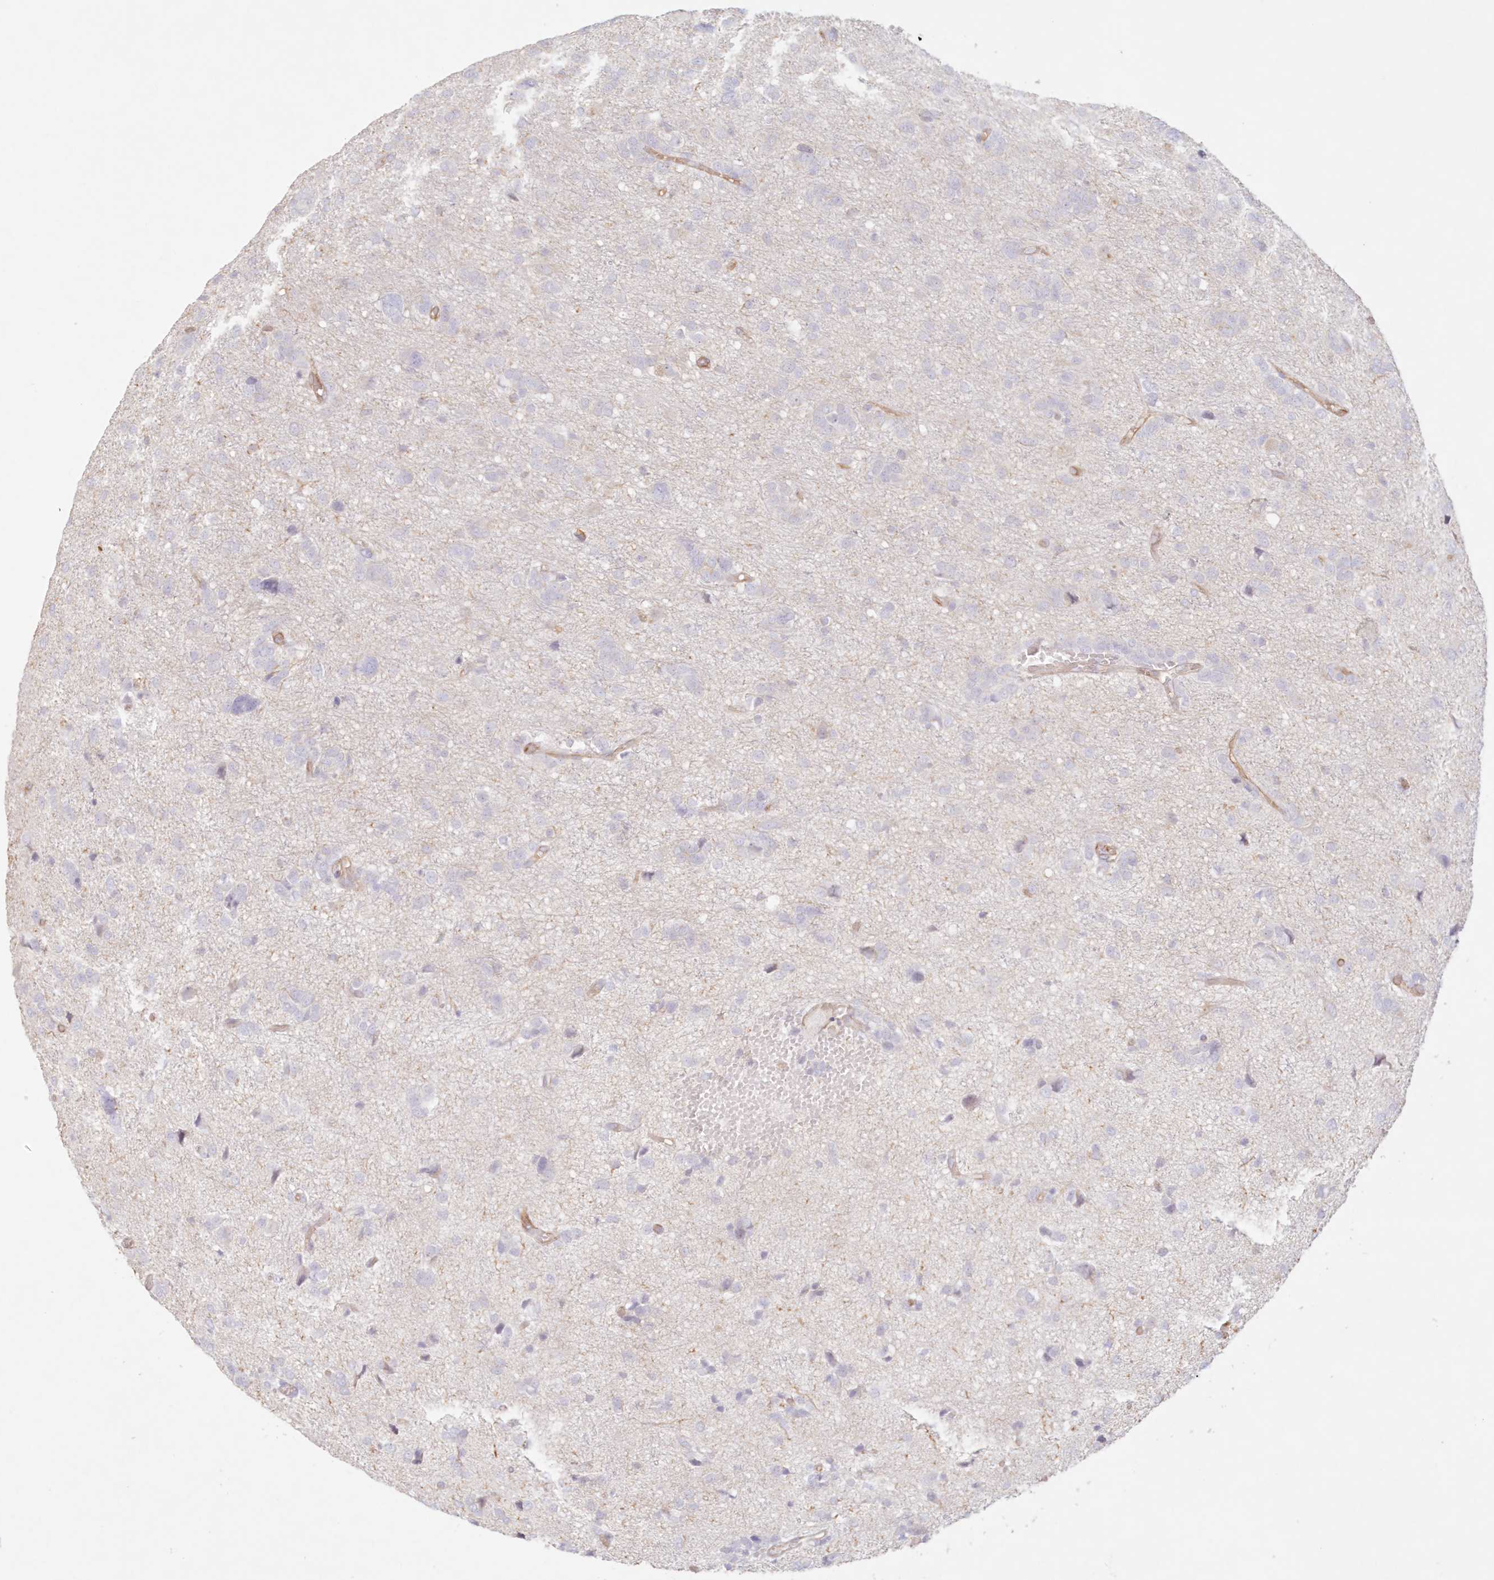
{"staining": {"intensity": "negative", "quantity": "none", "location": "none"}, "tissue": "glioma", "cell_type": "Tumor cells", "image_type": "cancer", "snomed": [{"axis": "morphology", "description": "Glioma, malignant, High grade"}, {"axis": "topography", "description": "Brain"}], "caption": "Immunohistochemistry (IHC) micrograph of glioma stained for a protein (brown), which displays no staining in tumor cells.", "gene": "DMRTB1", "patient": {"sex": "female", "age": 59}}